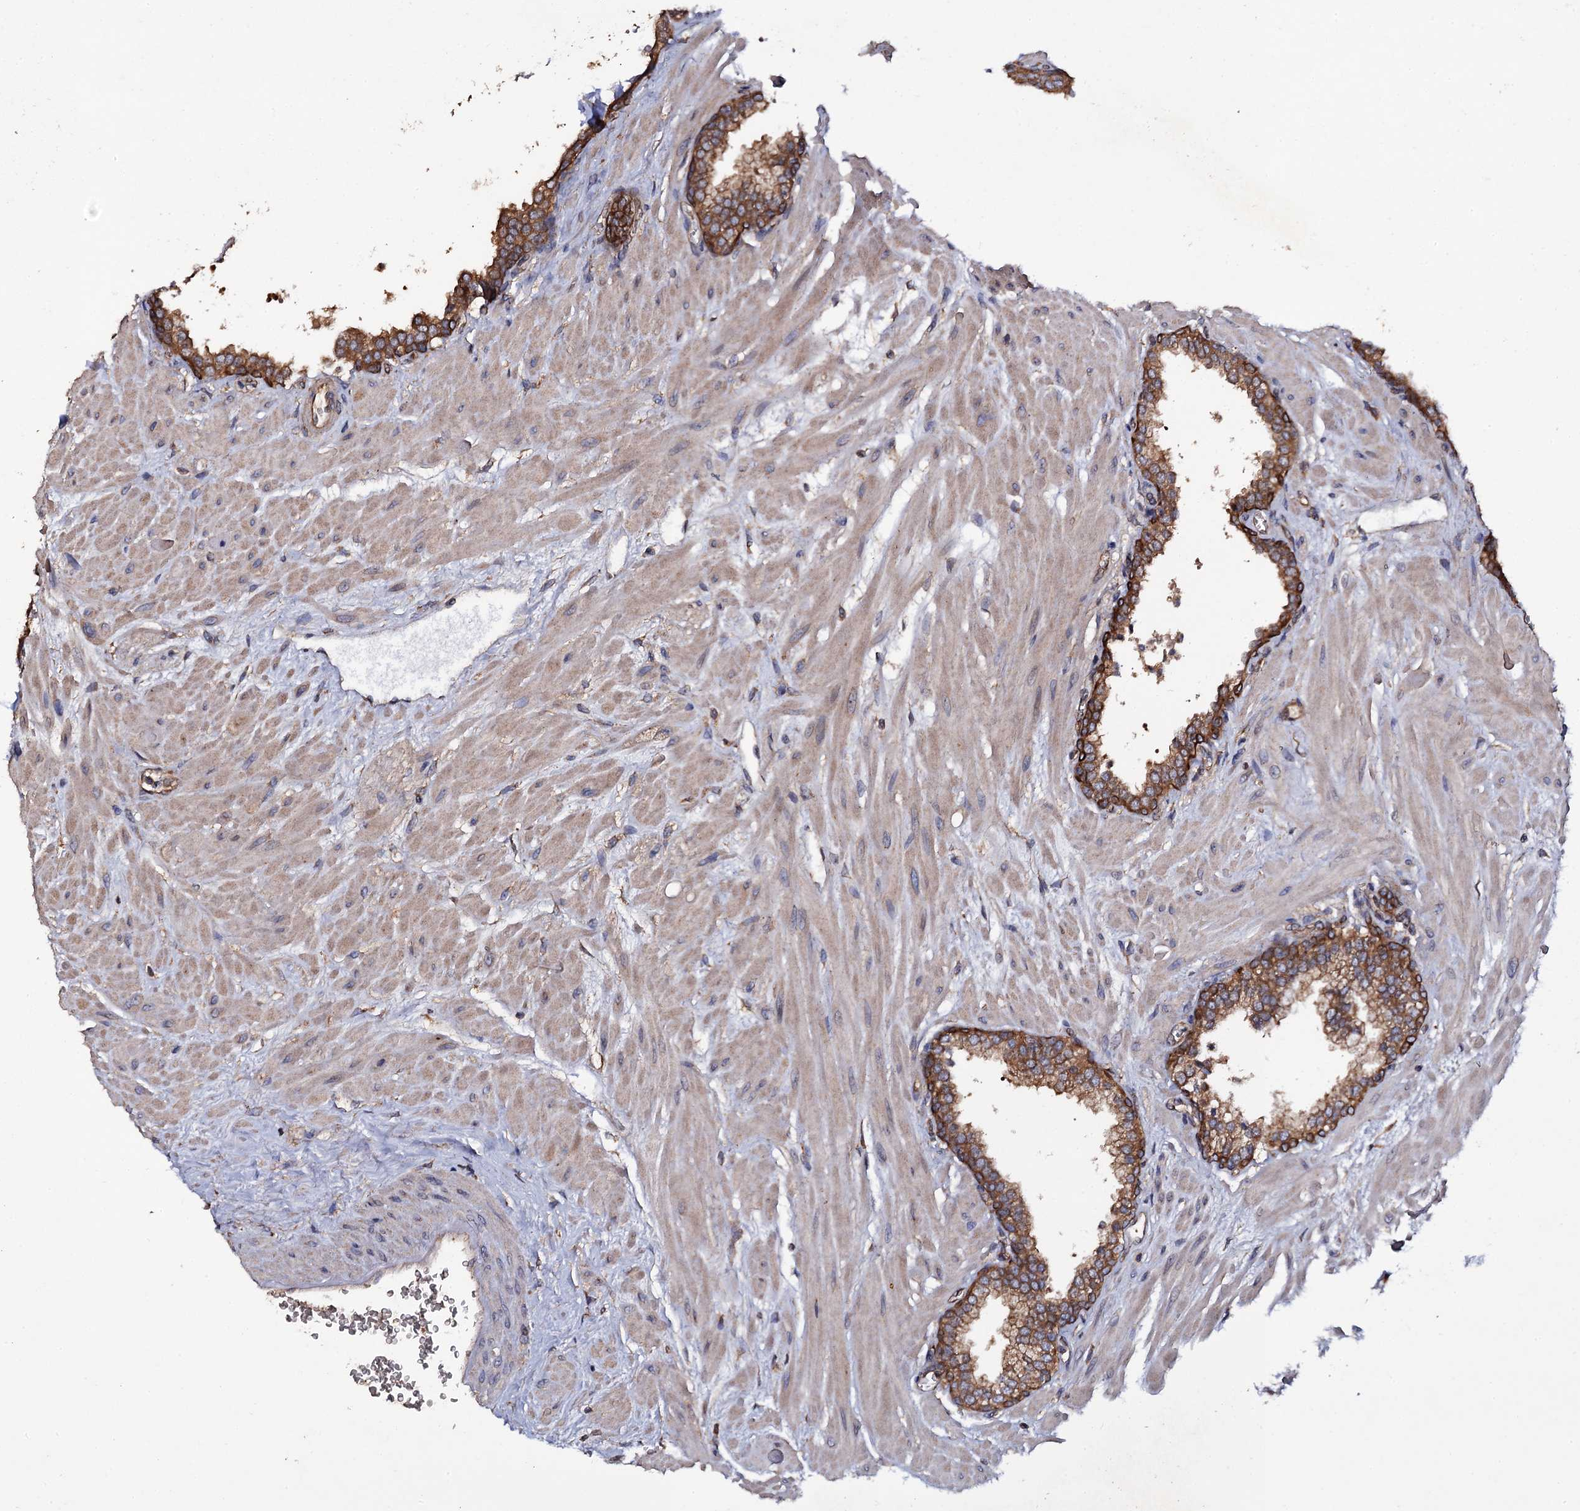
{"staining": {"intensity": "strong", "quantity": ">75%", "location": "cytoplasmic/membranous"}, "tissue": "prostate", "cell_type": "Glandular cells", "image_type": "normal", "snomed": [{"axis": "morphology", "description": "Normal tissue, NOS"}, {"axis": "topography", "description": "Prostate"}], "caption": "Immunohistochemical staining of normal prostate shows >75% levels of strong cytoplasmic/membranous protein expression in about >75% of glandular cells. (IHC, brightfield microscopy, high magnification).", "gene": "TTC23", "patient": {"sex": "male", "age": 60}}